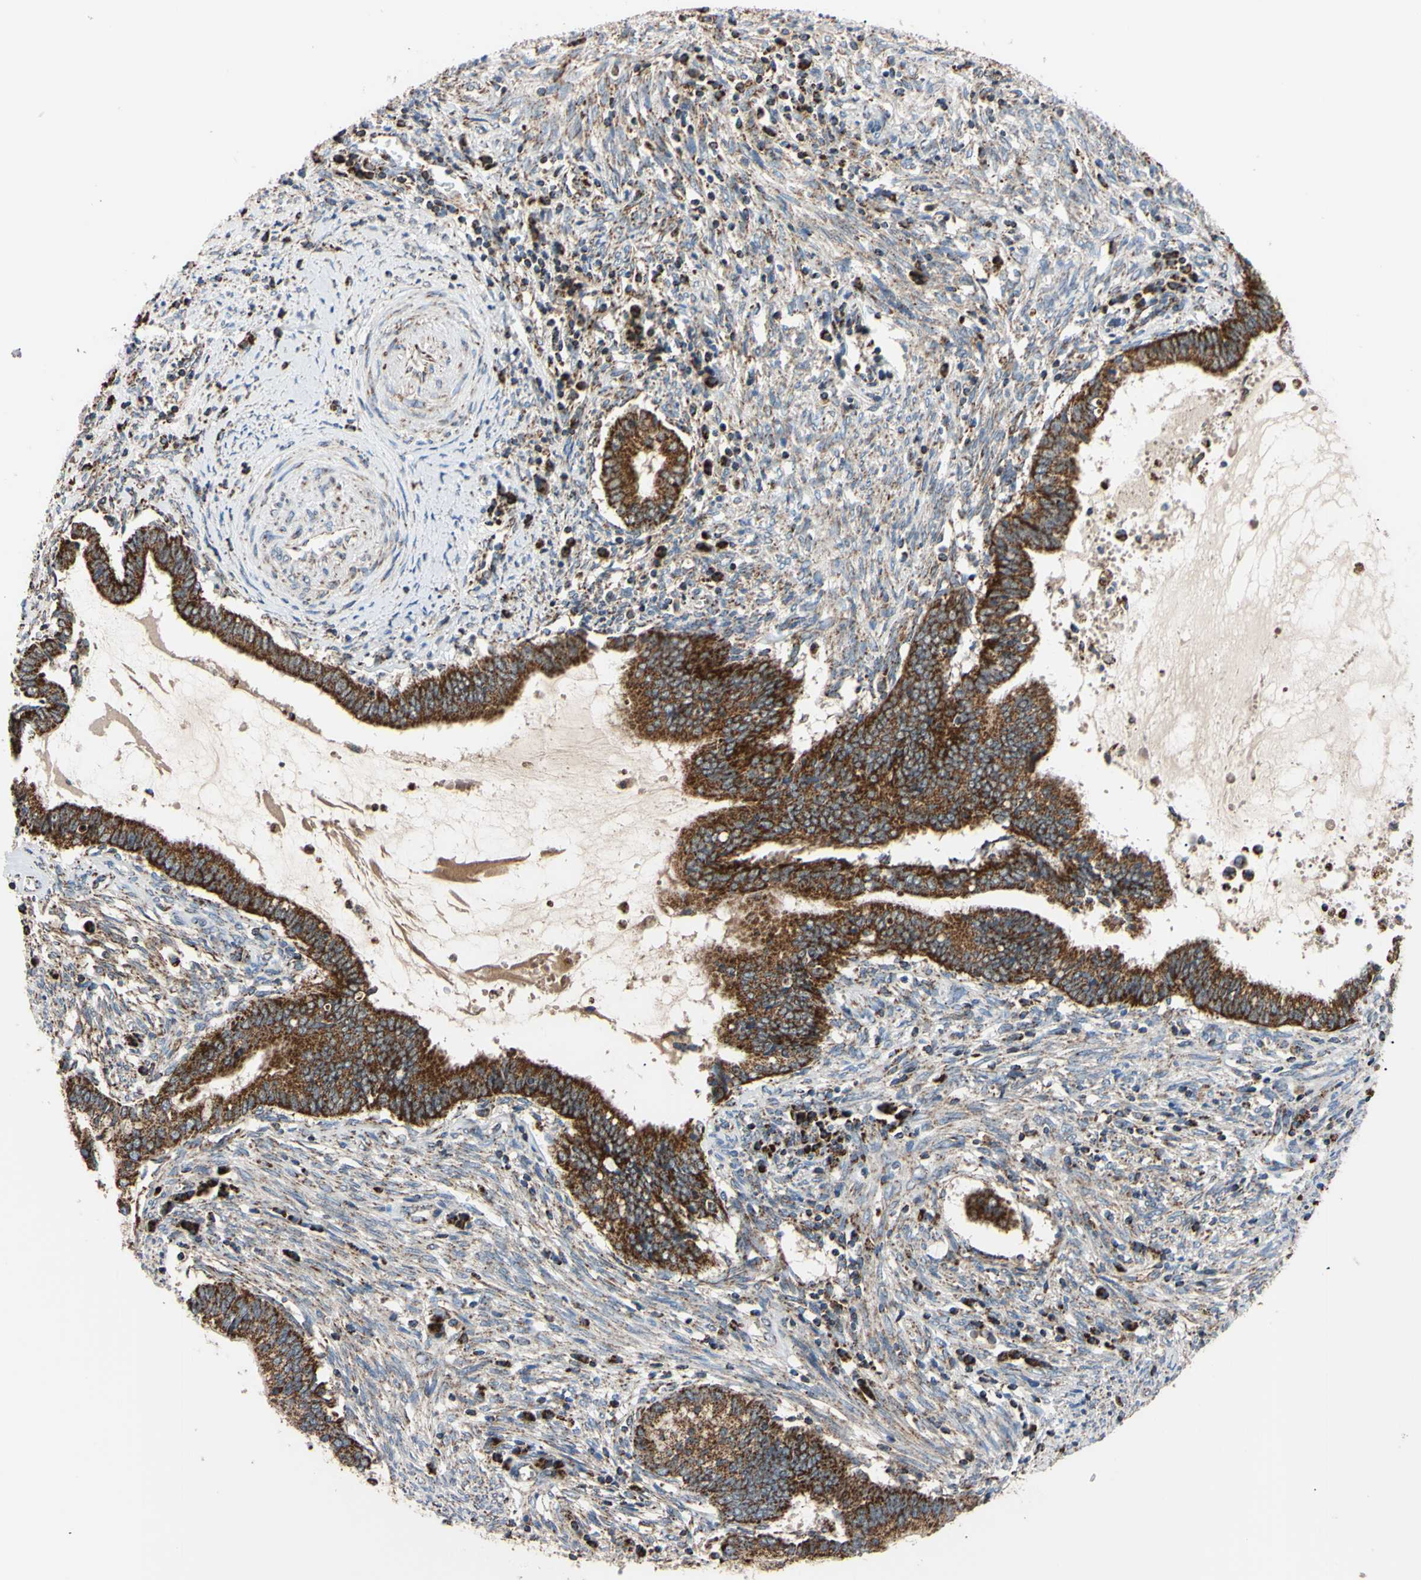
{"staining": {"intensity": "strong", "quantity": ">75%", "location": "cytoplasmic/membranous"}, "tissue": "cervical cancer", "cell_type": "Tumor cells", "image_type": "cancer", "snomed": [{"axis": "morphology", "description": "Adenocarcinoma, NOS"}, {"axis": "topography", "description": "Cervix"}], "caption": "Cervical cancer stained for a protein (brown) displays strong cytoplasmic/membranous positive positivity in approximately >75% of tumor cells.", "gene": "CLPP", "patient": {"sex": "female", "age": 44}}